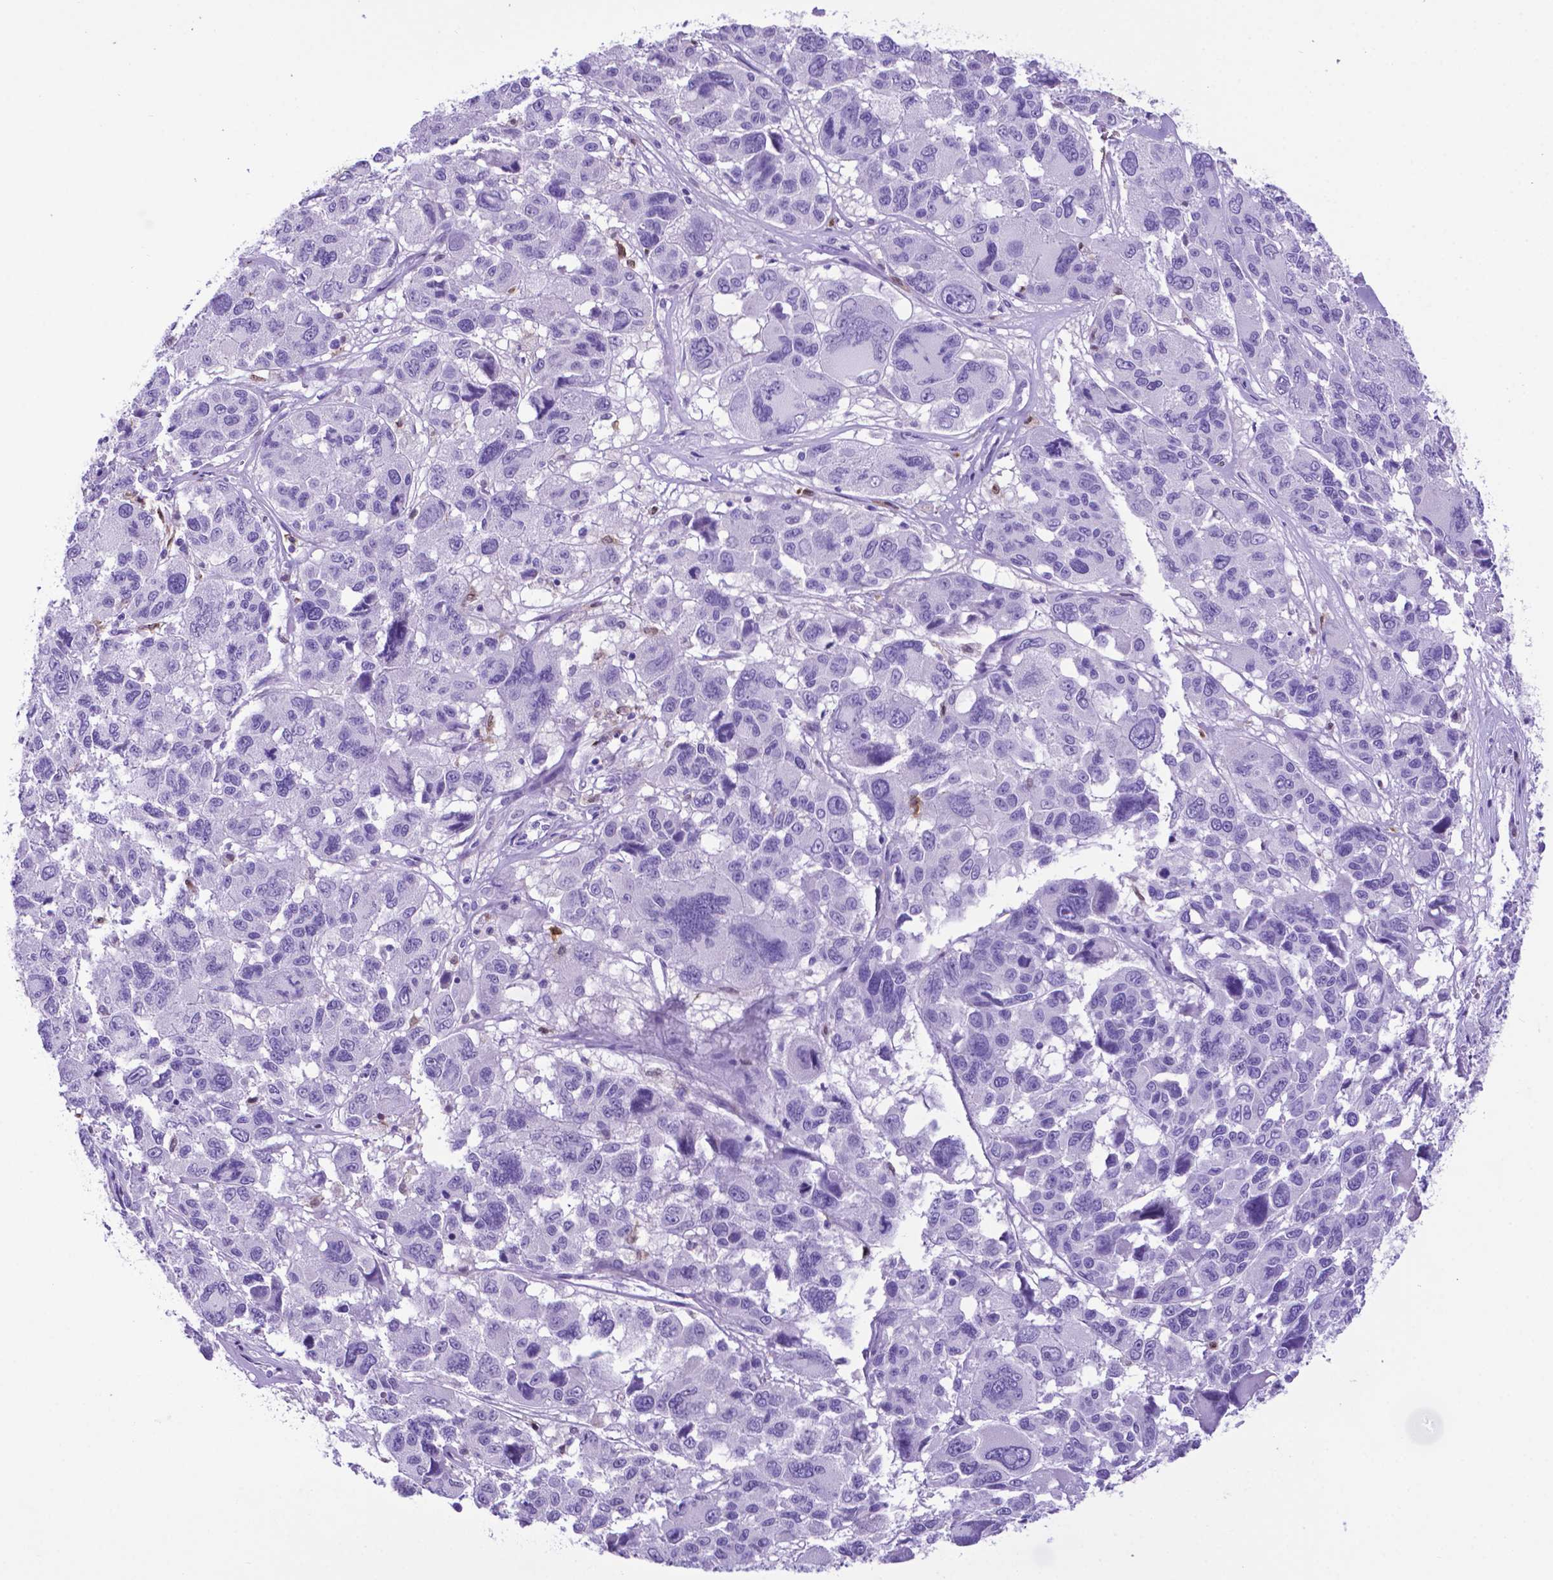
{"staining": {"intensity": "negative", "quantity": "none", "location": "none"}, "tissue": "melanoma", "cell_type": "Tumor cells", "image_type": "cancer", "snomed": [{"axis": "morphology", "description": "Malignant melanoma, NOS"}, {"axis": "topography", "description": "Skin"}], "caption": "Malignant melanoma was stained to show a protein in brown. There is no significant staining in tumor cells. (IHC, brightfield microscopy, high magnification).", "gene": "LZTR1", "patient": {"sex": "female", "age": 66}}